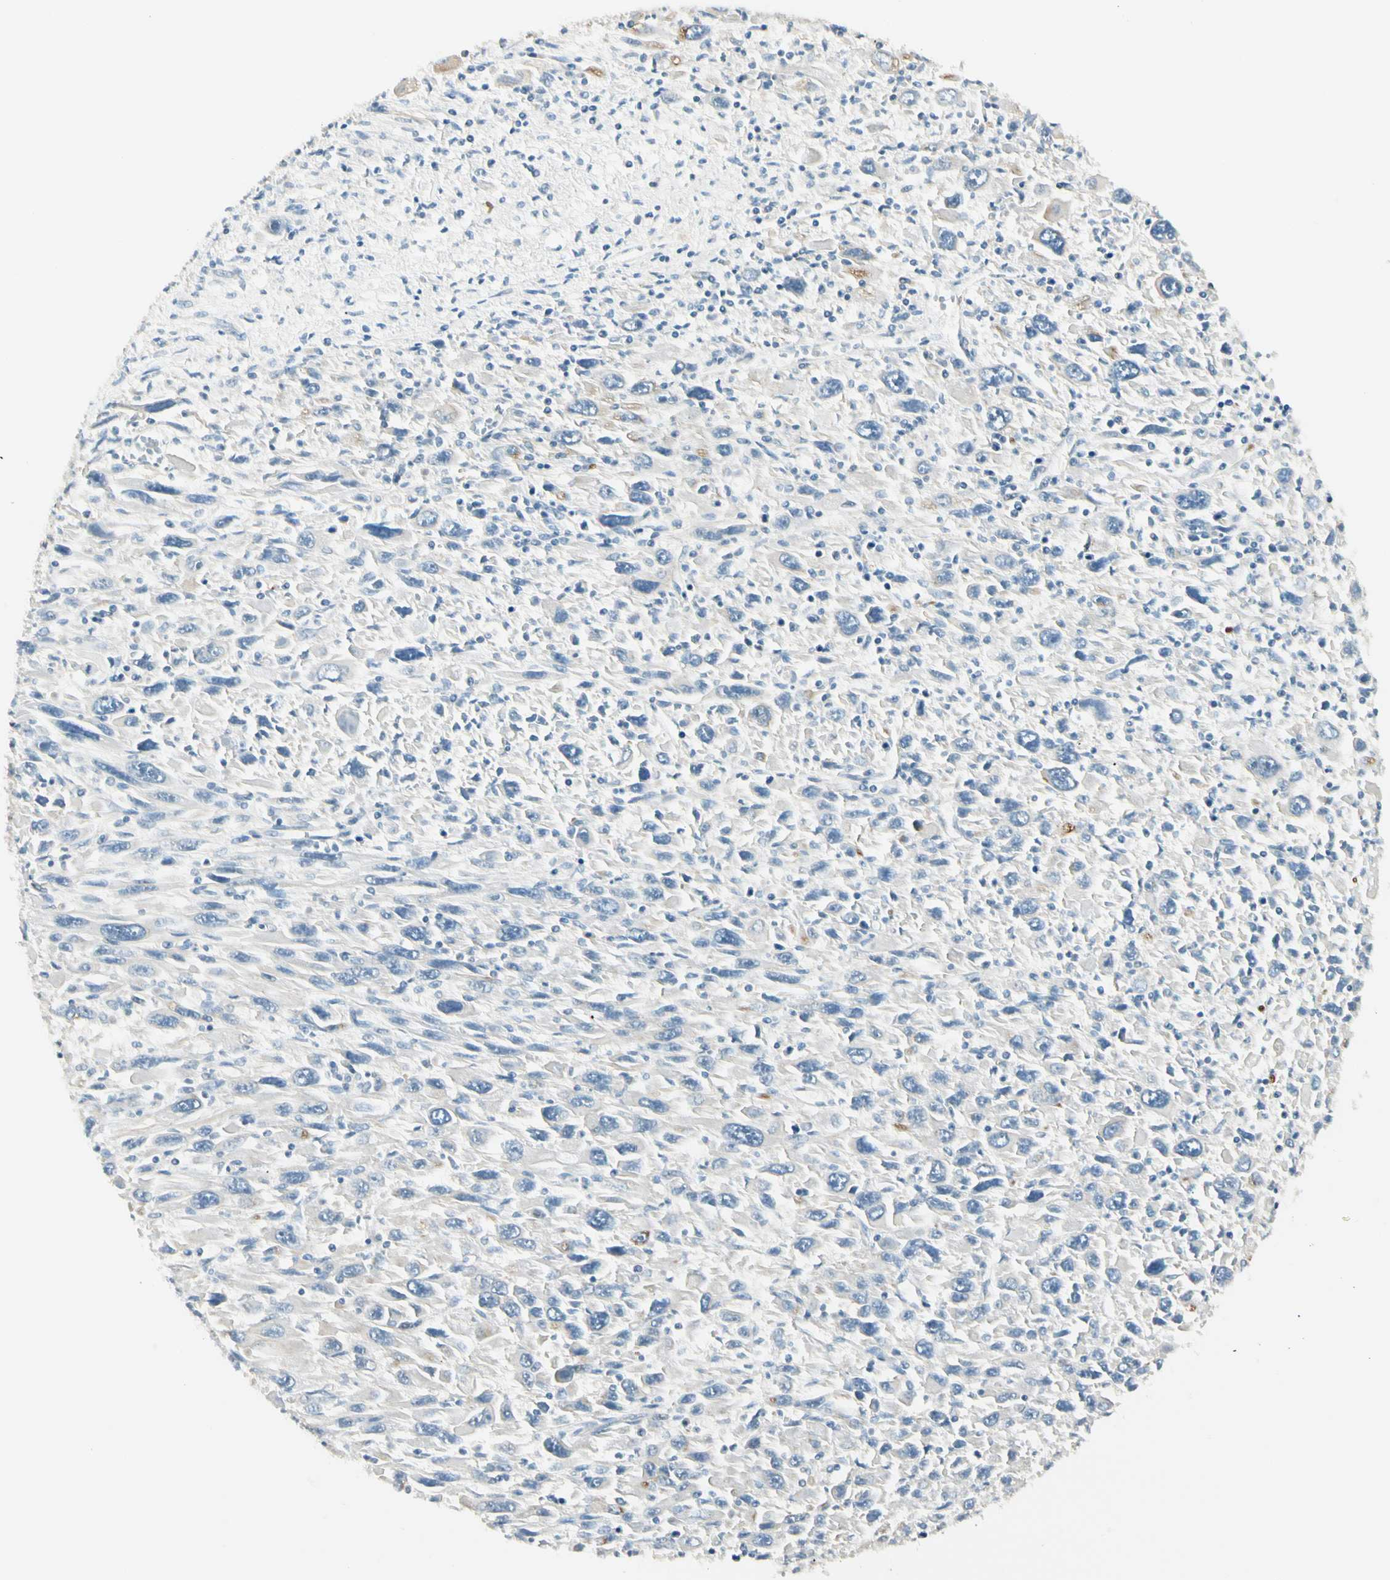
{"staining": {"intensity": "negative", "quantity": "none", "location": "none"}, "tissue": "melanoma", "cell_type": "Tumor cells", "image_type": "cancer", "snomed": [{"axis": "morphology", "description": "Malignant melanoma, Metastatic site"}, {"axis": "topography", "description": "Skin"}], "caption": "This is an immunohistochemistry (IHC) micrograph of human melanoma. There is no staining in tumor cells.", "gene": "P3H2", "patient": {"sex": "female", "age": 56}}